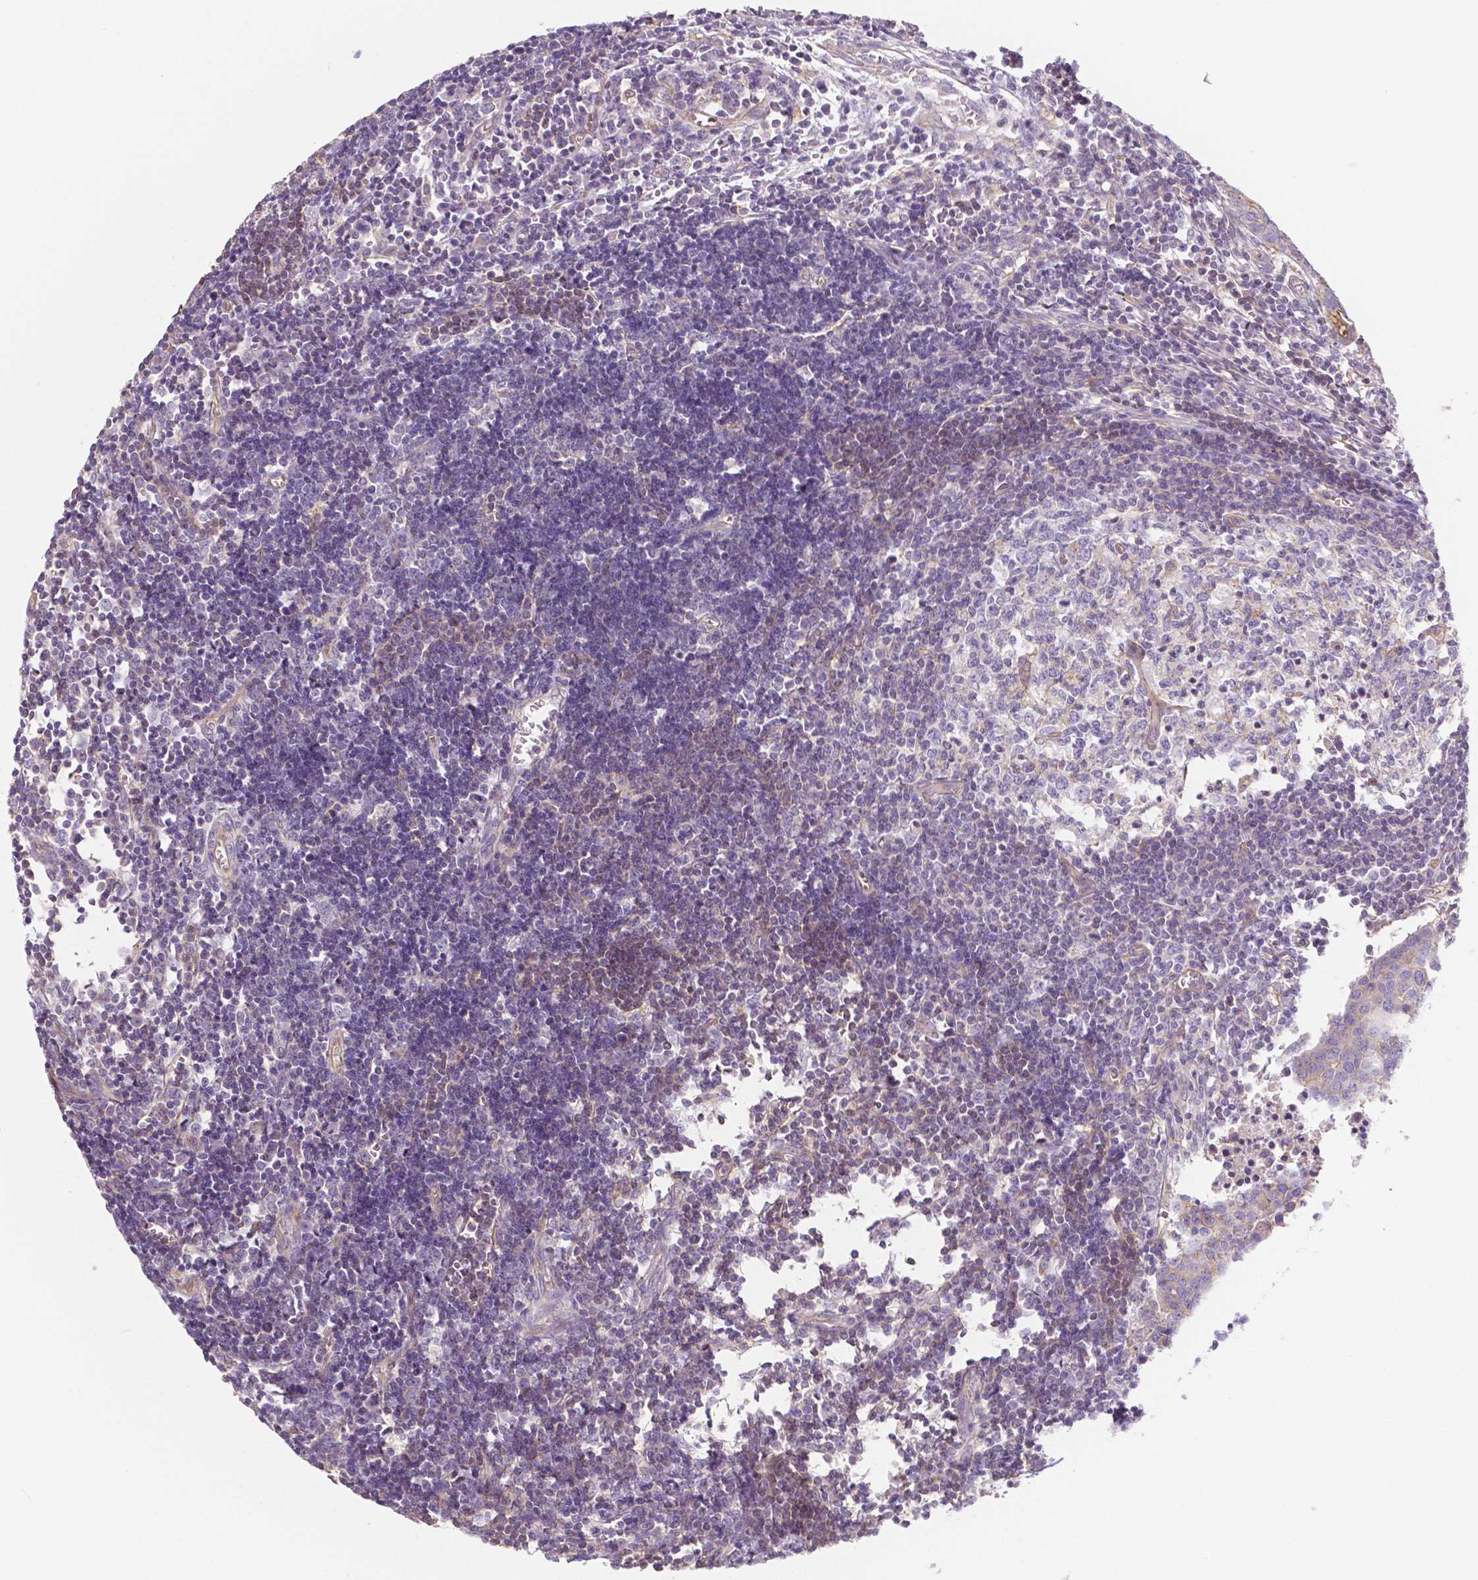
{"staining": {"intensity": "negative", "quantity": "none", "location": "none"}, "tissue": "carcinoid", "cell_type": "Tumor cells", "image_type": "cancer", "snomed": [{"axis": "morphology", "description": "Carcinoid, malignant, NOS"}, {"axis": "topography", "description": "Colon"}], "caption": "This is a micrograph of IHC staining of malignant carcinoid, which shows no staining in tumor cells. (DAB immunohistochemistry (IHC) with hematoxylin counter stain).", "gene": "CRMP1", "patient": {"sex": "male", "age": 81}}